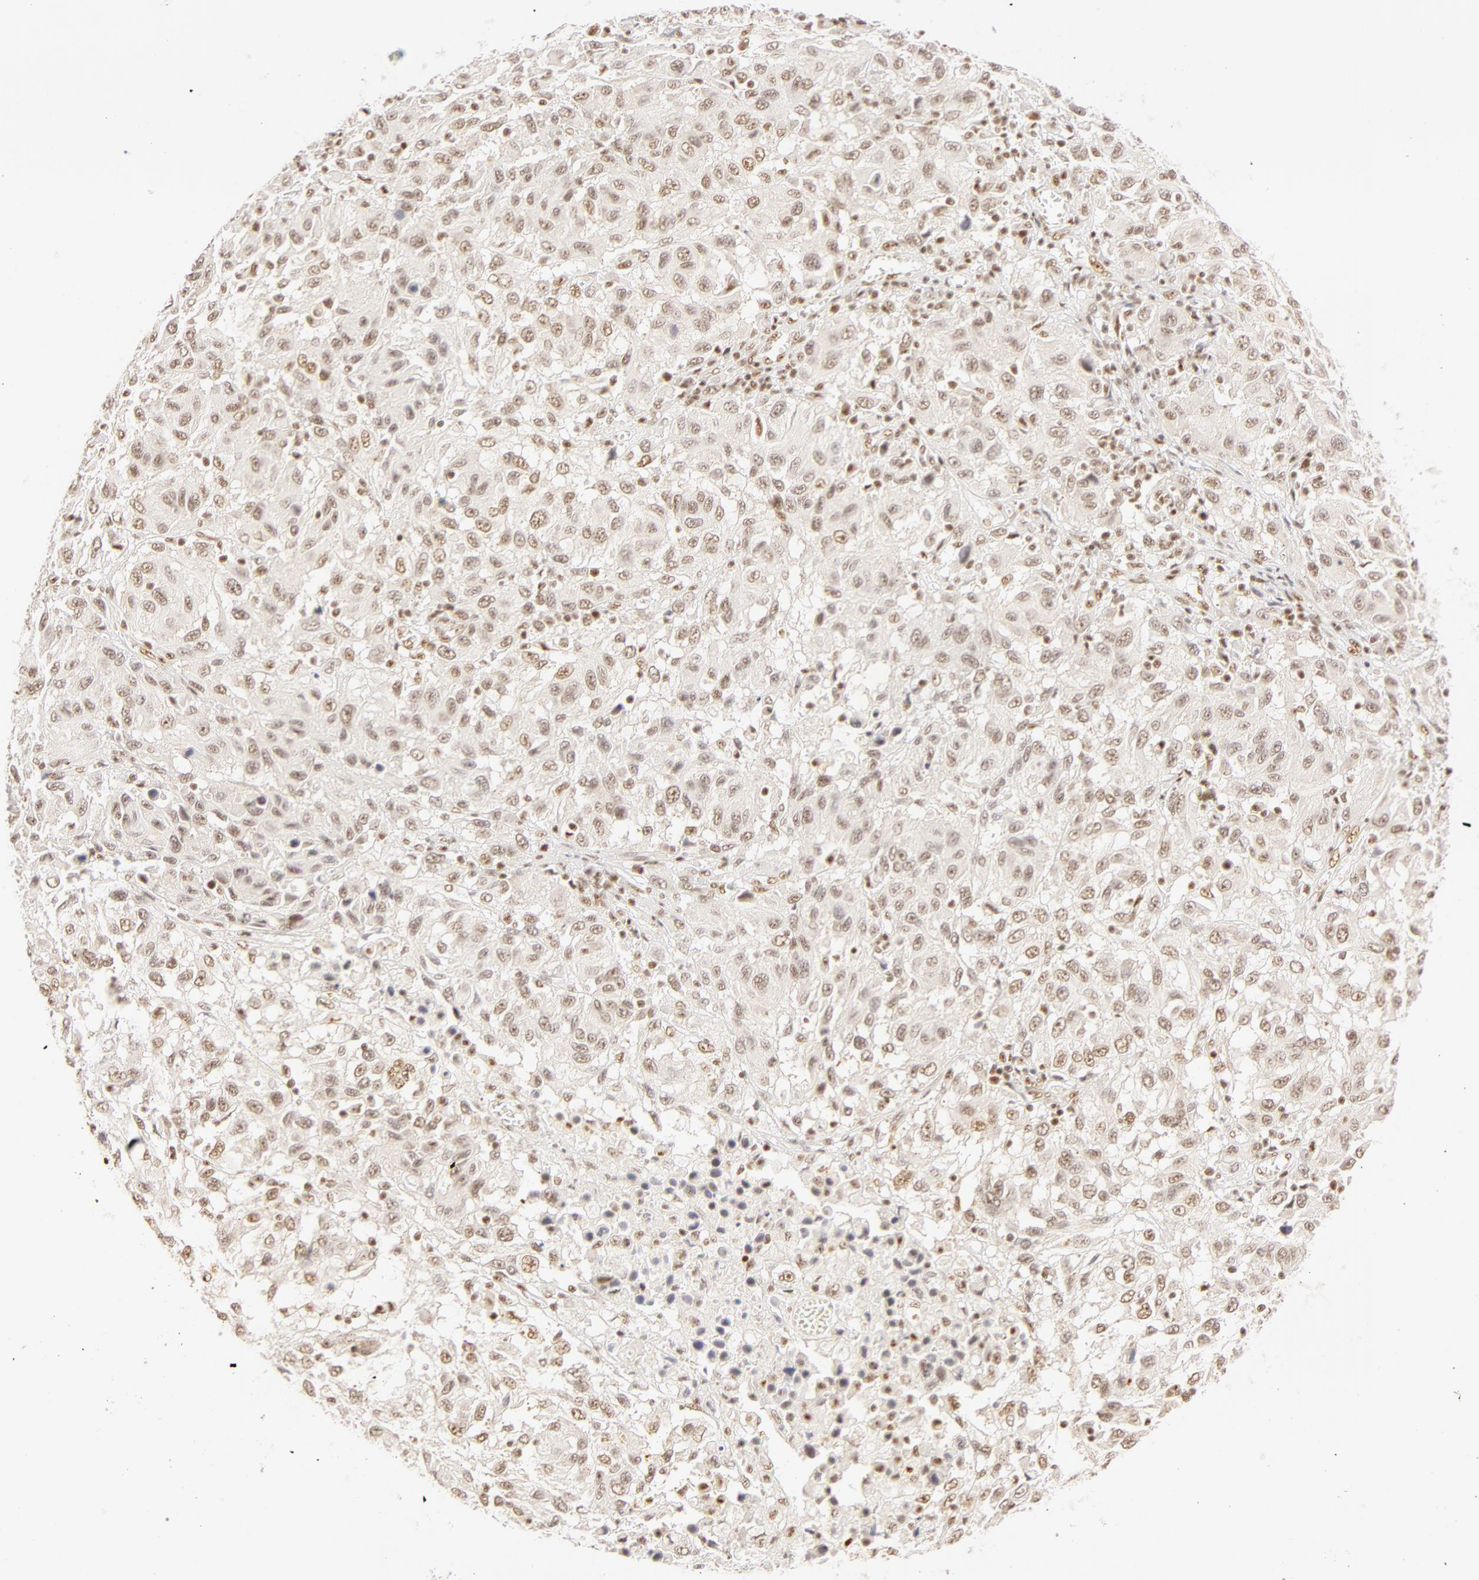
{"staining": {"intensity": "weak", "quantity": ">75%", "location": "nuclear"}, "tissue": "melanoma", "cell_type": "Tumor cells", "image_type": "cancer", "snomed": [{"axis": "morphology", "description": "Malignant melanoma, NOS"}, {"axis": "topography", "description": "Skin"}], "caption": "Malignant melanoma stained for a protein (brown) displays weak nuclear positive positivity in approximately >75% of tumor cells.", "gene": "RBM39", "patient": {"sex": "female", "age": 77}}